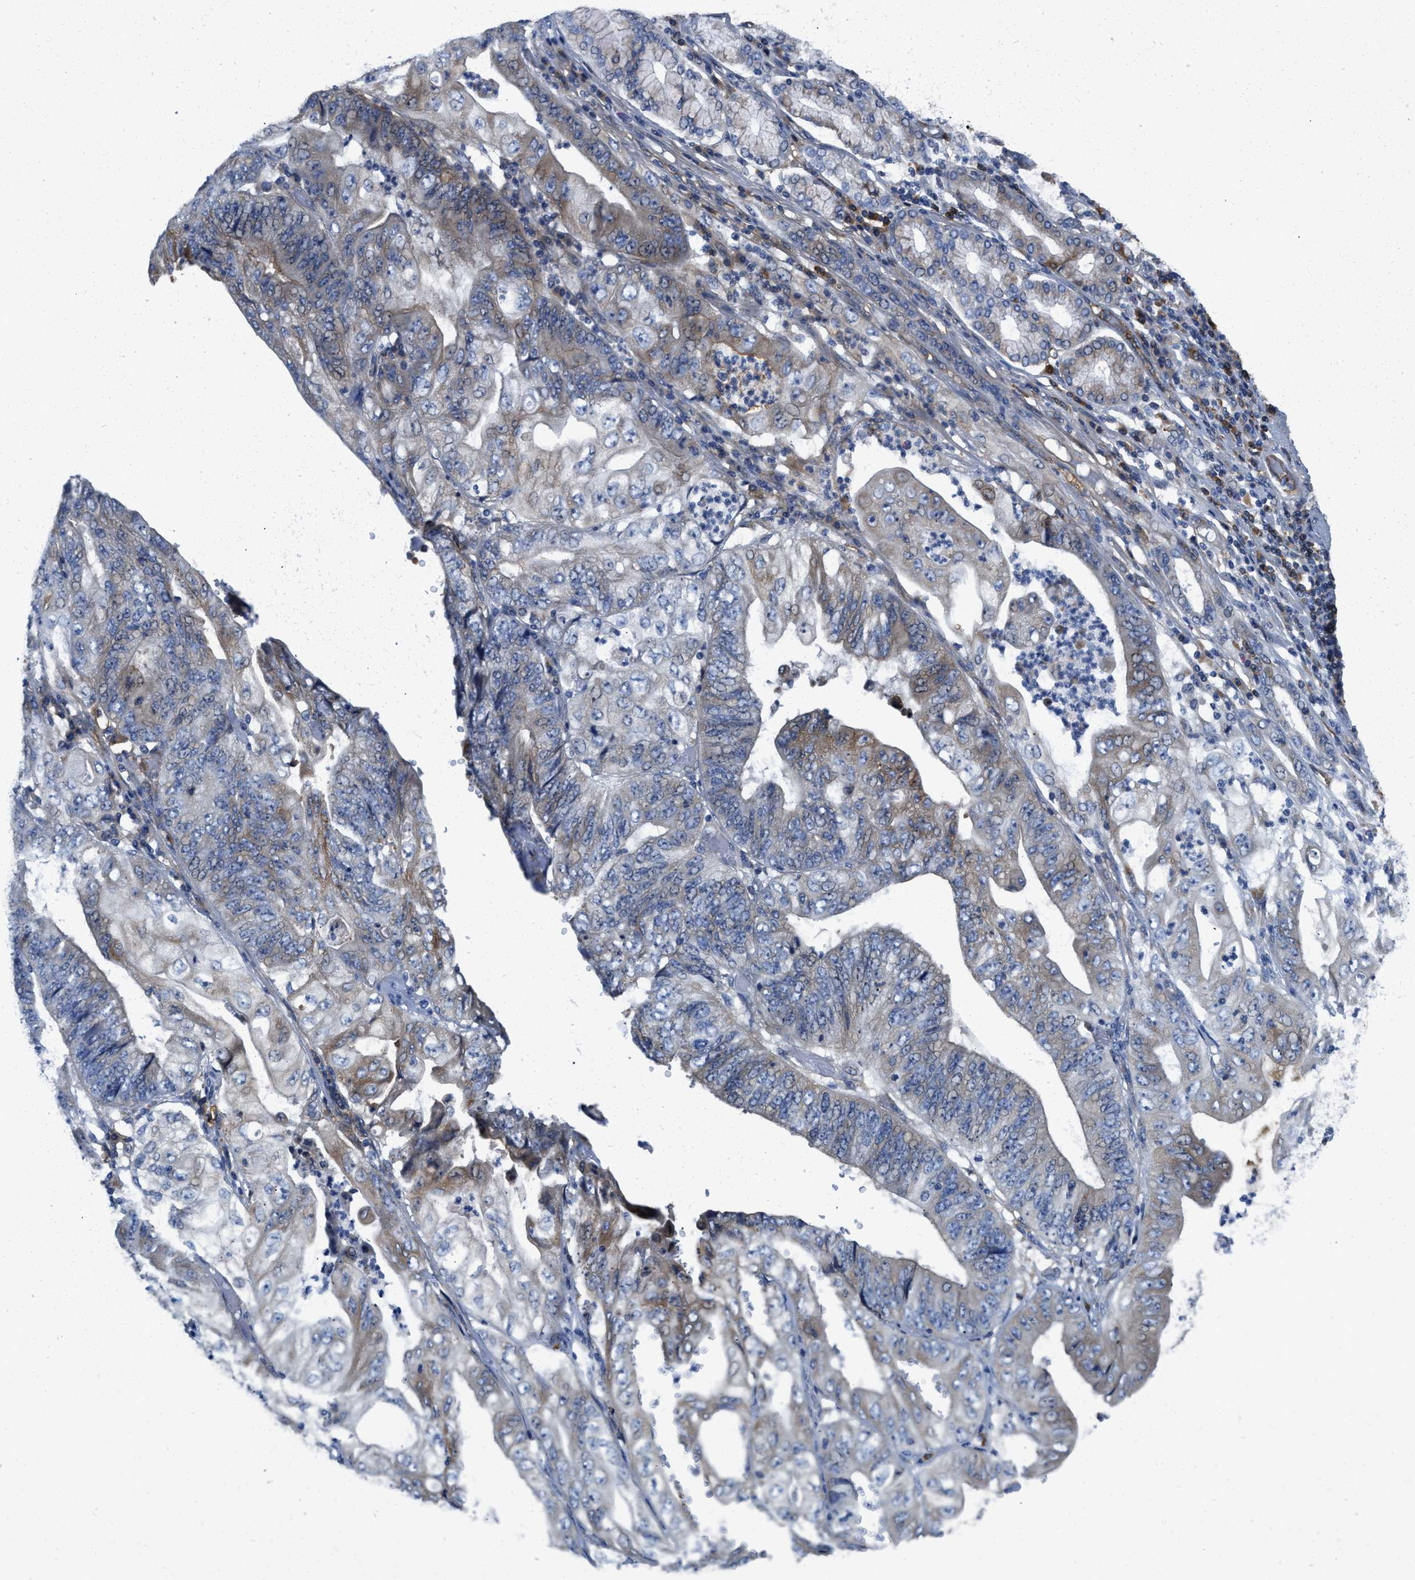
{"staining": {"intensity": "moderate", "quantity": "25%-75%", "location": "cytoplasmic/membranous"}, "tissue": "stomach cancer", "cell_type": "Tumor cells", "image_type": "cancer", "snomed": [{"axis": "morphology", "description": "Adenocarcinoma, NOS"}, {"axis": "topography", "description": "Stomach"}], "caption": "Immunohistochemical staining of stomach cancer displays moderate cytoplasmic/membranous protein expression in approximately 25%-75% of tumor cells.", "gene": "GGCX", "patient": {"sex": "female", "age": 73}}